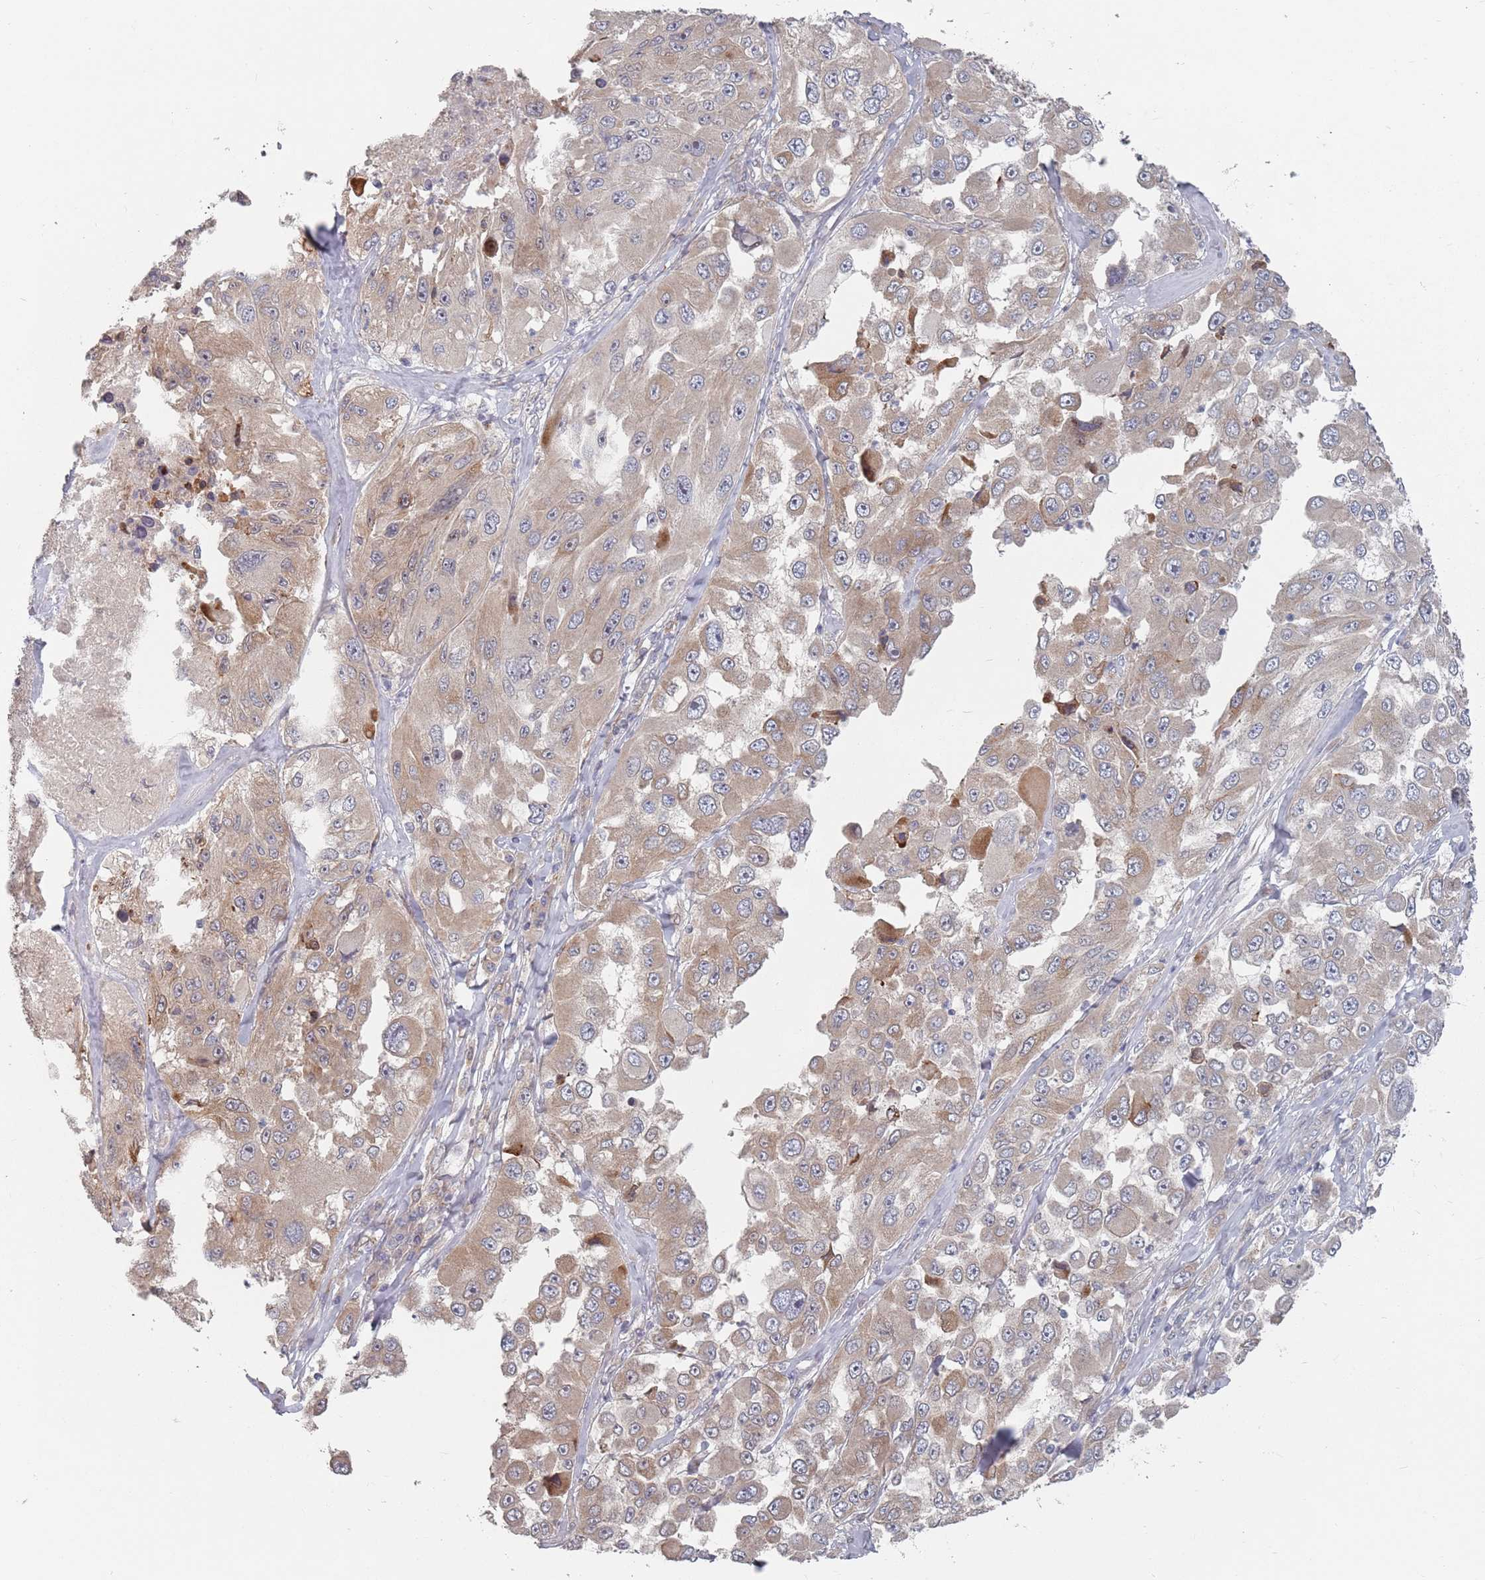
{"staining": {"intensity": "weak", "quantity": ">75%", "location": "cytoplasmic/membranous"}, "tissue": "melanoma", "cell_type": "Tumor cells", "image_type": "cancer", "snomed": [{"axis": "morphology", "description": "Malignant melanoma, Metastatic site"}, {"axis": "topography", "description": "Lymph node"}], "caption": "Protein expression by immunohistochemistry (IHC) displays weak cytoplasmic/membranous expression in approximately >75% of tumor cells in melanoma.", "gene": "ADAL", "patient": {"sex": "male", "age": 62}}